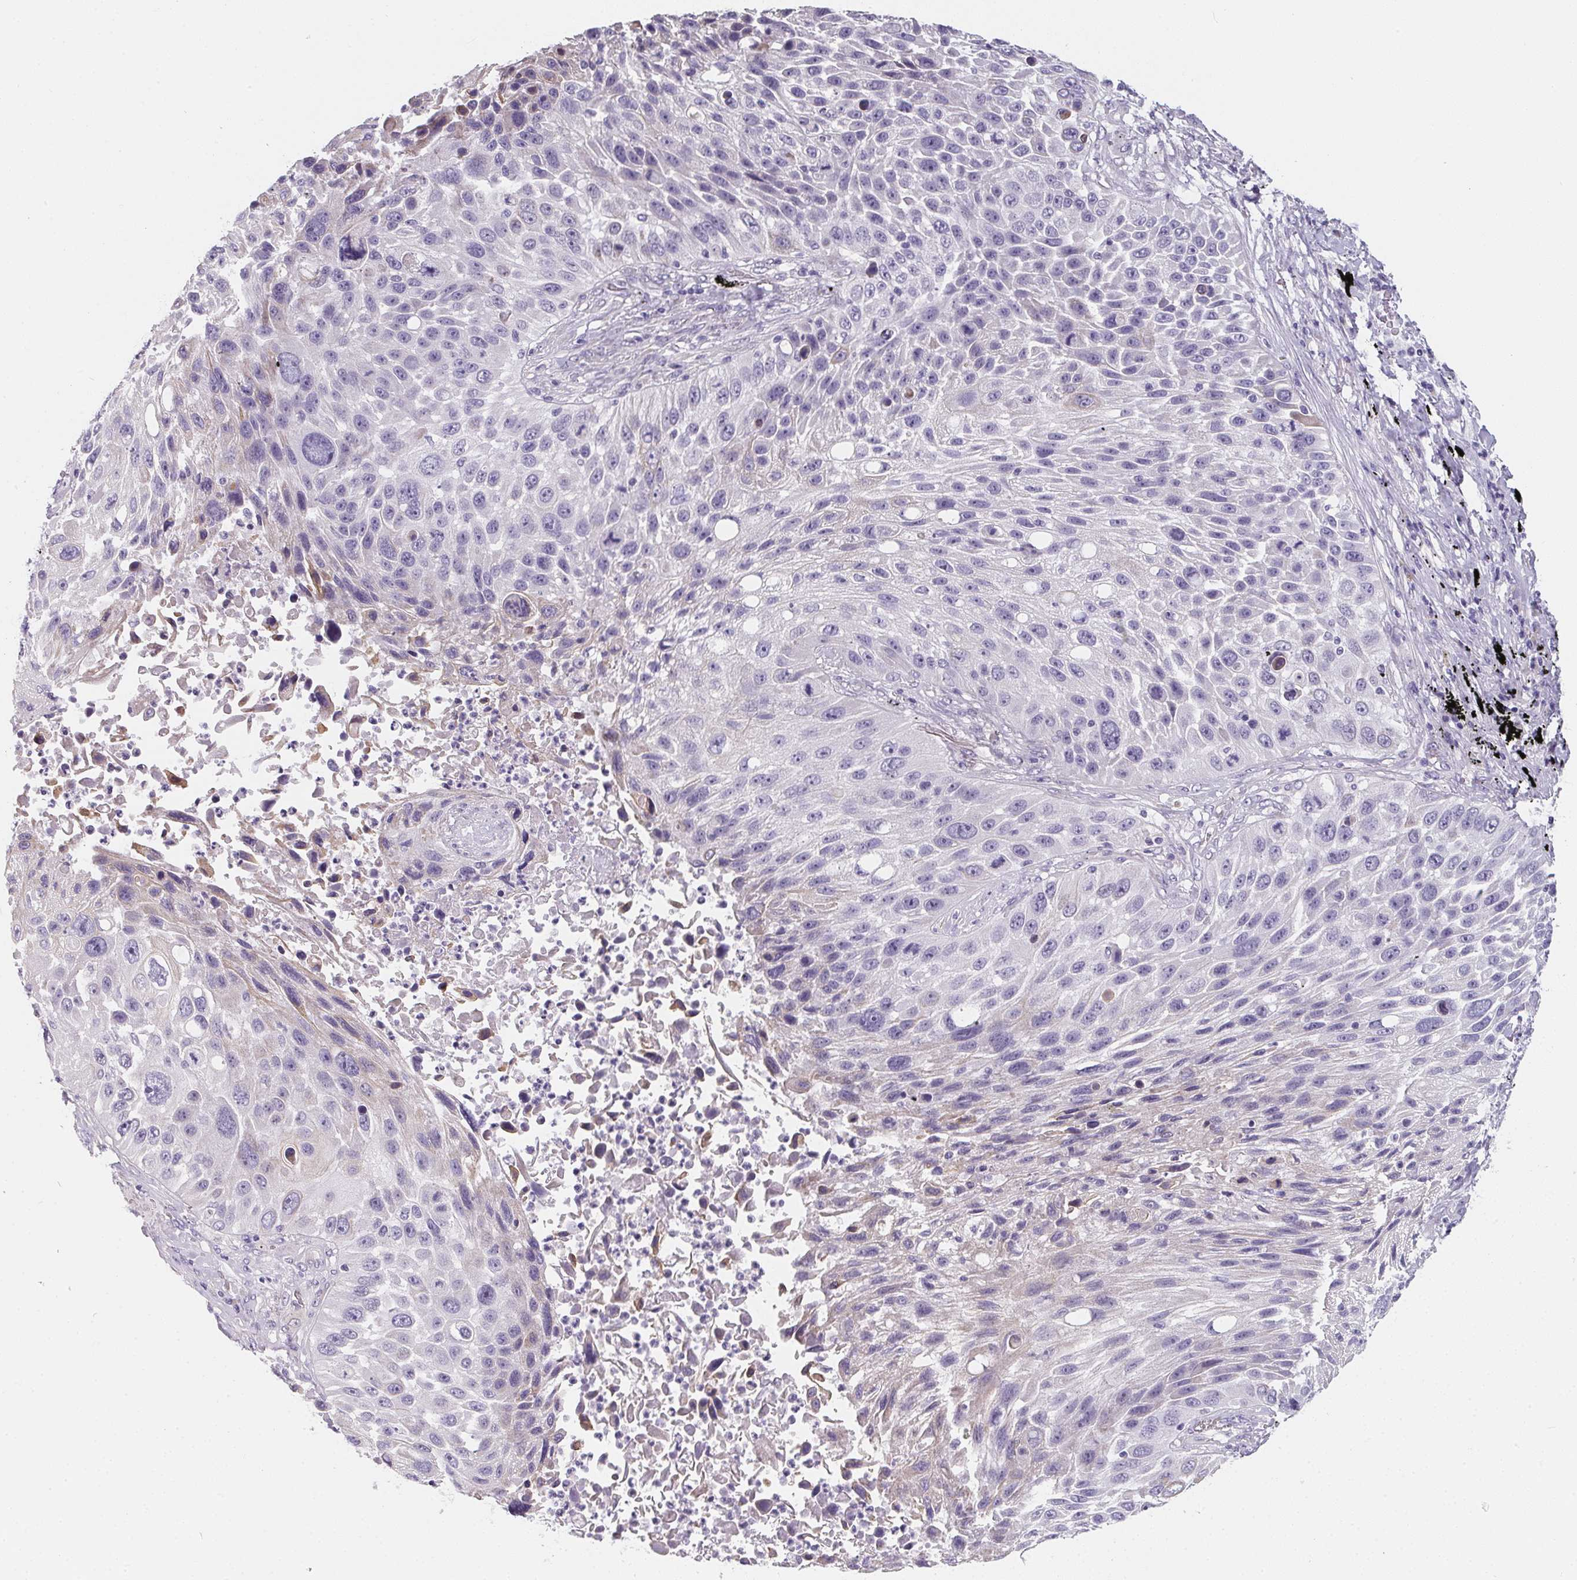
{"staining": {"intensity": "negative", "quantity": "none", "location": "none"}, "tissue": "lung cancer", "cell_type": "Tumor cells", "image_type": "cancer", "snomed": [{"axis": "morphology", "description": "Normal morphology"}, {"axis": "morphology", "description": "Squamous cell carcinoma, NOS"}, {"axis": "topography", "description": "Lymph node"}, {"axis": "topography", "description": "Lung"}], "caption": "The micrograph exhibits no staining of tumor cells in lung cancer (squamous cell carcinoma). (DAB (3,3'-diaminobenzidine) IHC visualized using brightfield microscopy, high magnification).", "gene": "MAP1A", "patient": {"sex": "male", "age": 67}}